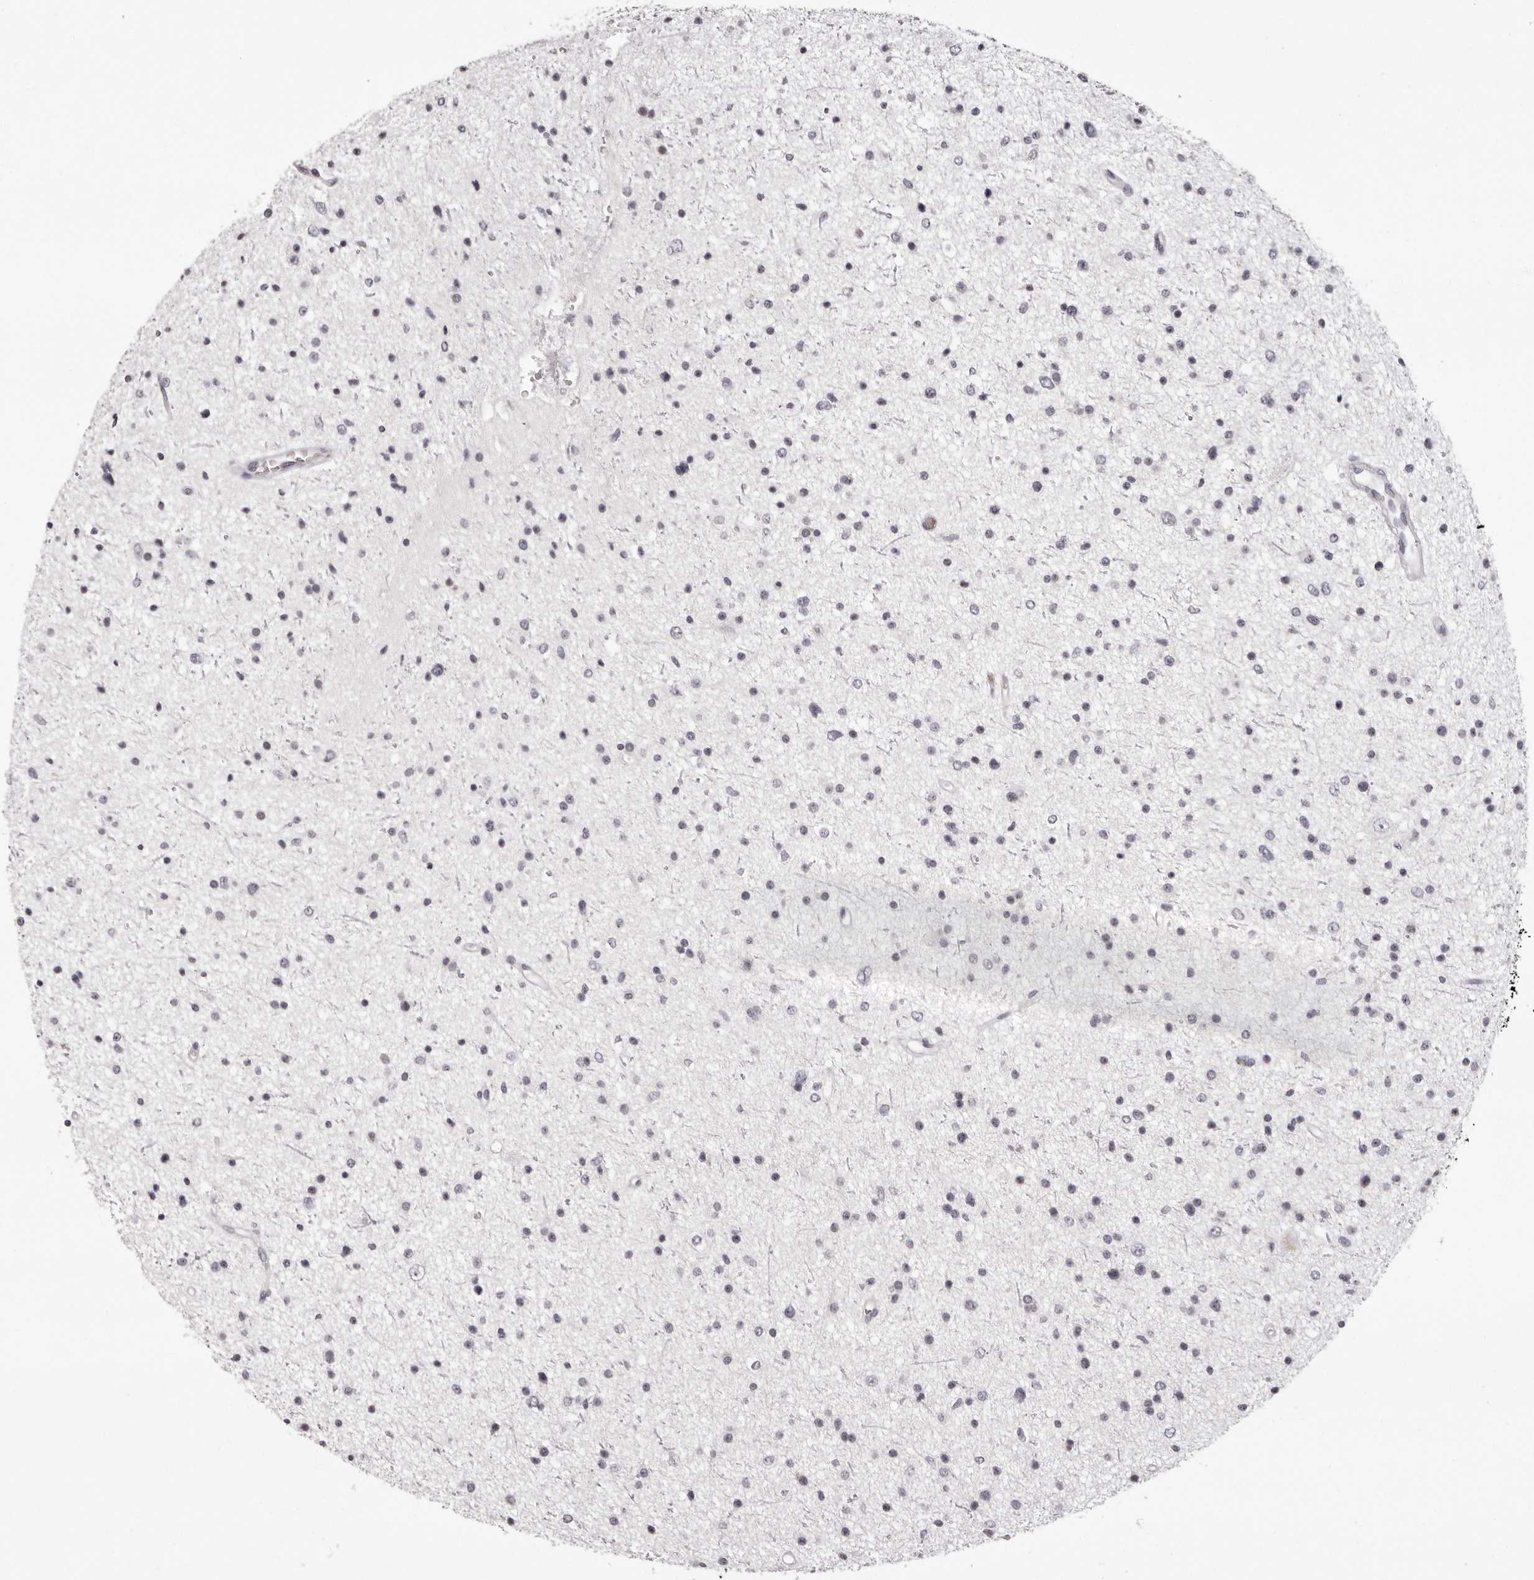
{"staining": {"intensity": "negative", "quantity": "none", "location": "none"}, "tissue": "glioma", "cell_type": "Tumor cells", "image_type": "cancer", "snomed": [{"axis": "morphology", "description": "Glioma, malignant, Low grade"}, {"axis": "topography", "description": "Brain"}], "caption": "High magnification brightfield microscopy of glioma stained with DAB (3,3'-diaminobenzidine) (brown) and counterstained with hematoxylin (blue): tumor cells show no significant staining.", "gene": "C8orf74", "patient": {"sex": "female", "age": 37}}